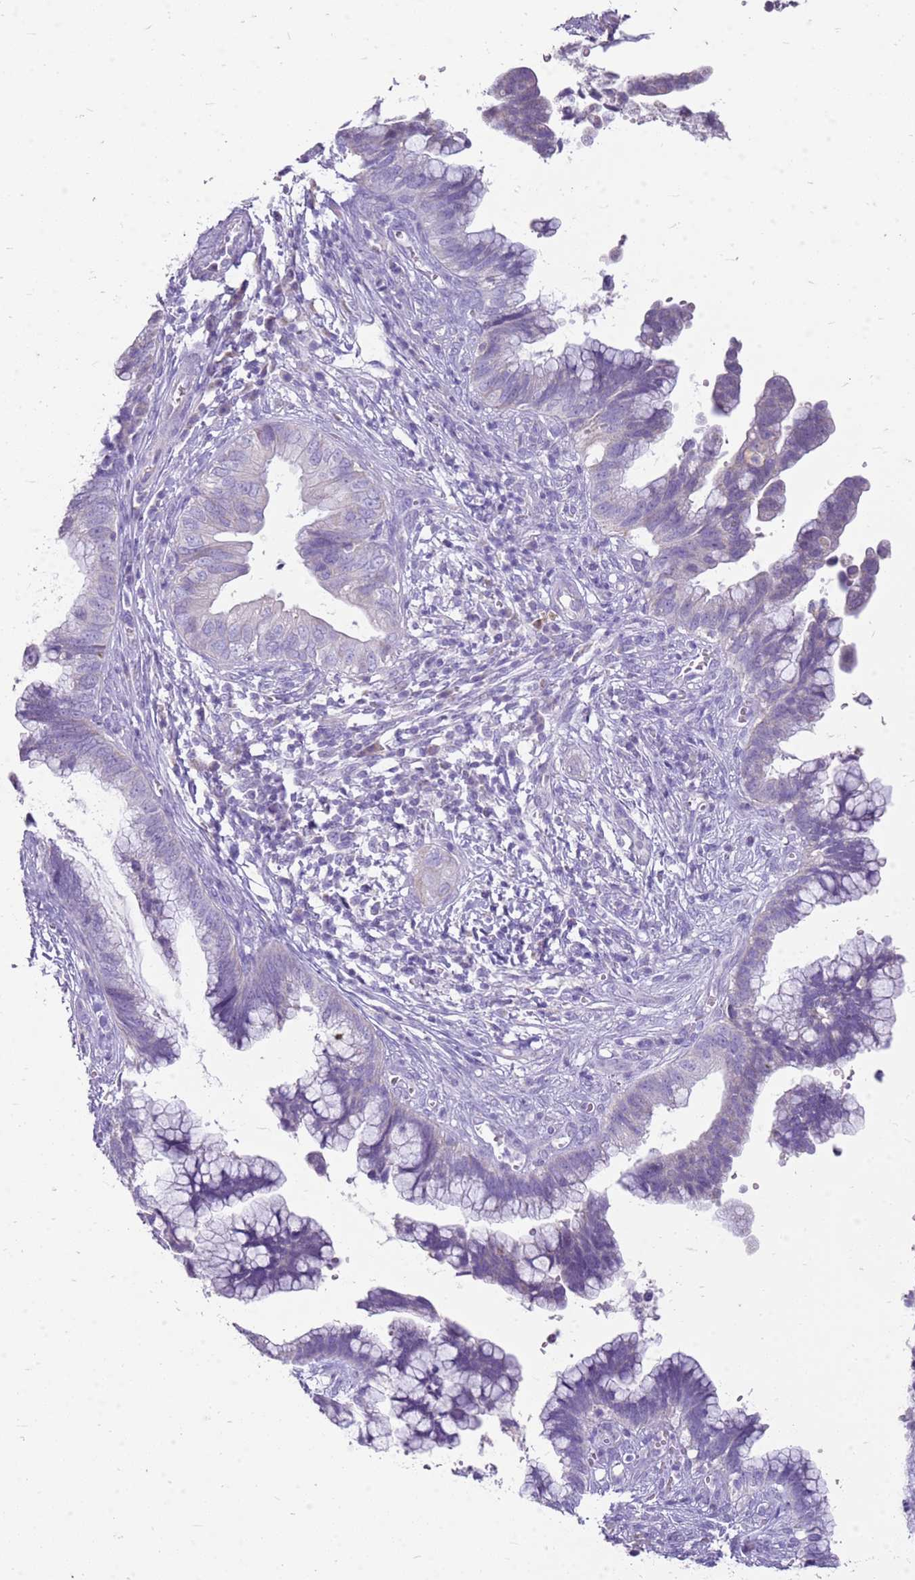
{"staining": {"intensity": "negative", "quantity": "none", "location": "none"}, "tissue": "cervical cancer", "cell_type": "Tumor cells", "image_type": "cancer", "snomed": [{"axis": "morphology", "description": "Adenocarcinoma, NOS"}, {"axis": "topography", "description": "Cervix"}], "caption": "This histopathology image is of adenocarcinoma (cervical) stained with IHC to label a protein in brown with the nuclei are counter-stained blue. There is no staining in tumor cells.", "gene": "FABP2", "patient": {"sex": "female", "age": 44}}